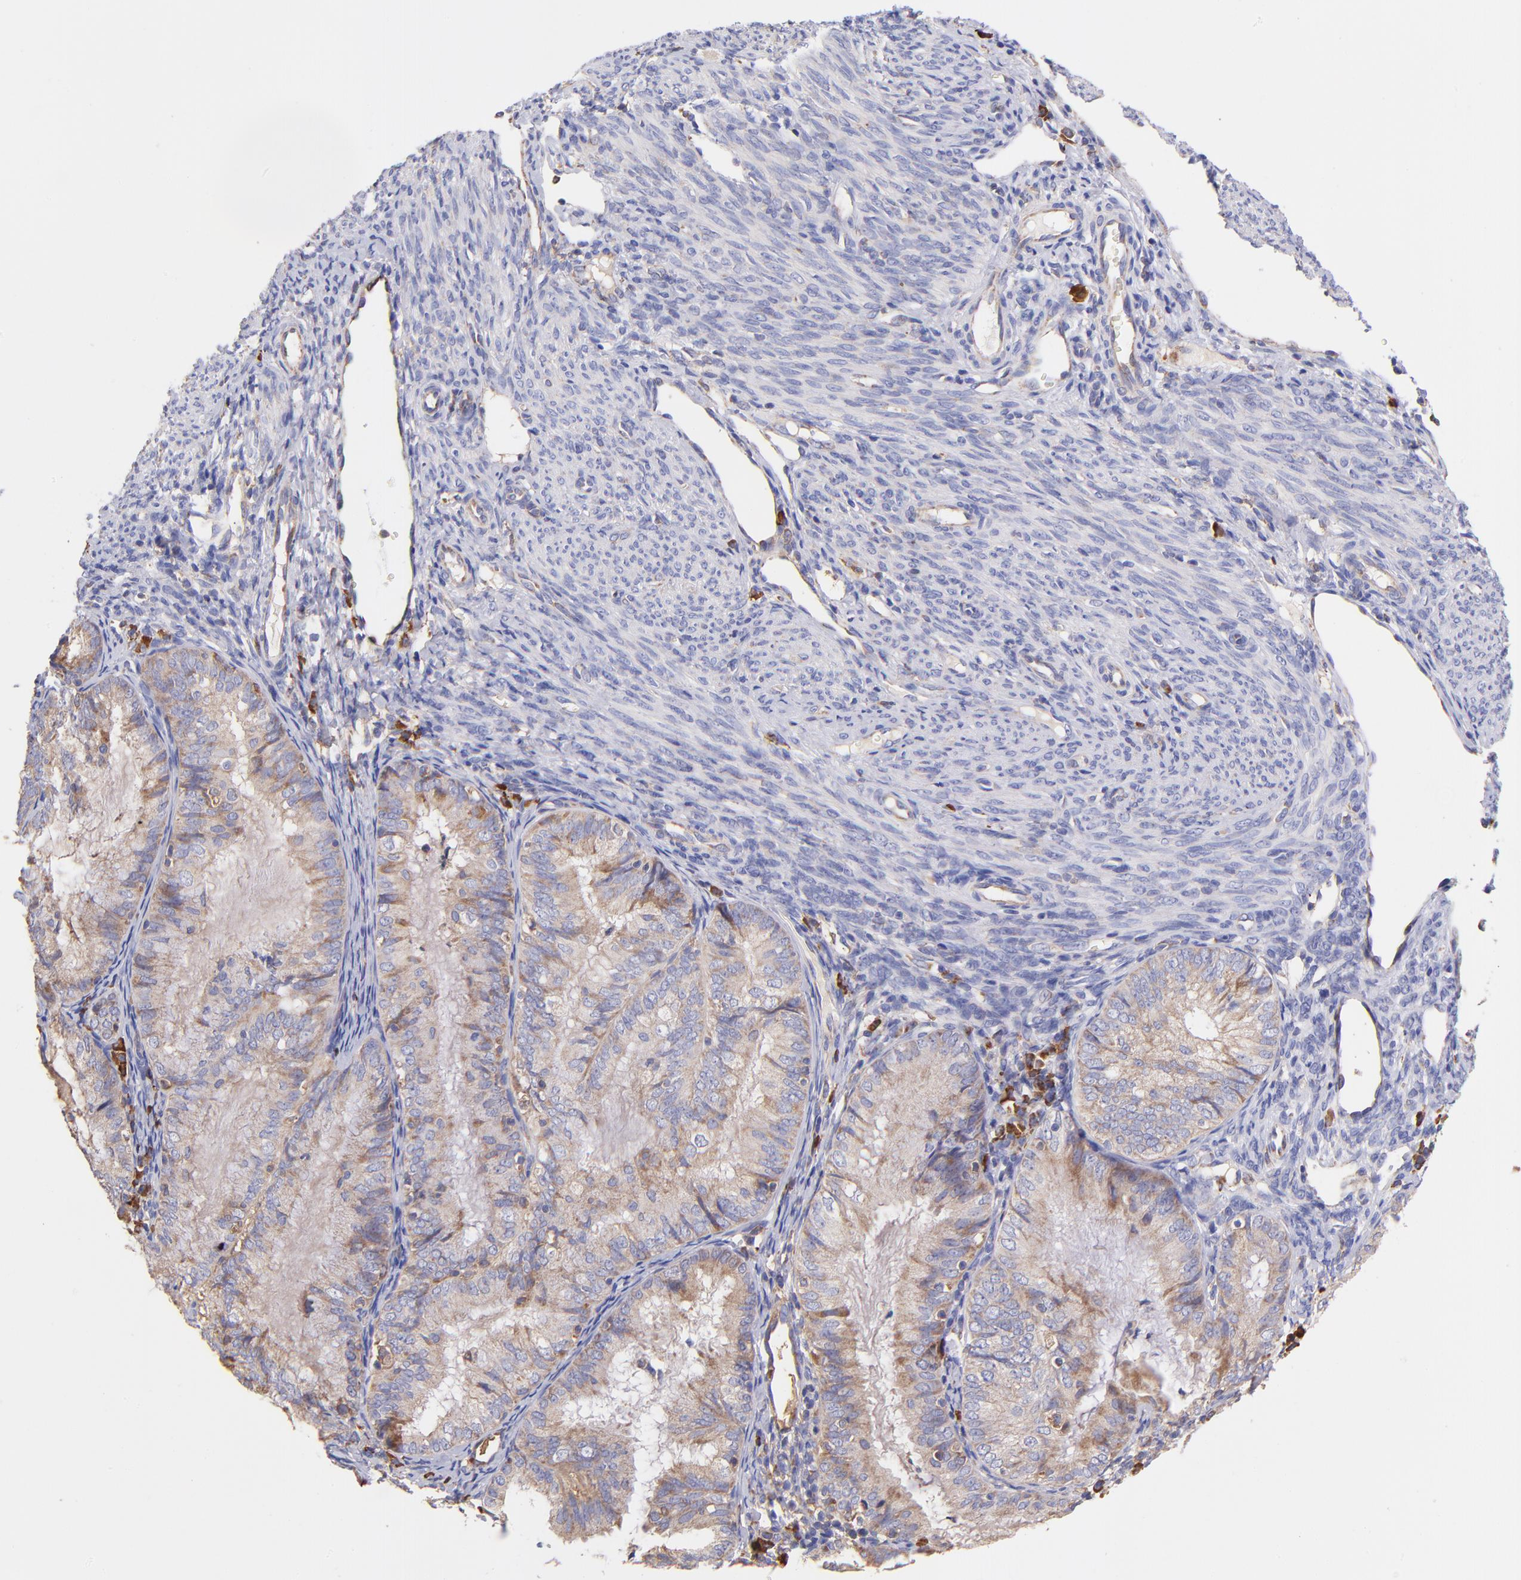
{"staining": {"intensity": "weak", "quantity": ">75%", "location": "cytoplasmic/membranous"}, "tissue": "endometrial cancer", "cell_type": "Tumor cells", "image_type": "cancer", "snomed": [{"axis": "morphology", "description": "Adenocarcinoma, NOS"}, {"axis": "topography", "description": "Endometrium"}], "caption": "Brown immunohistochemical staining in adenocarcinoma (endometrial) displays weak cytoplasmic/membranous expression in about >75% of tumor cells.", "gene": "PREX1", "patient": {"sex": "female", "age": 66}}